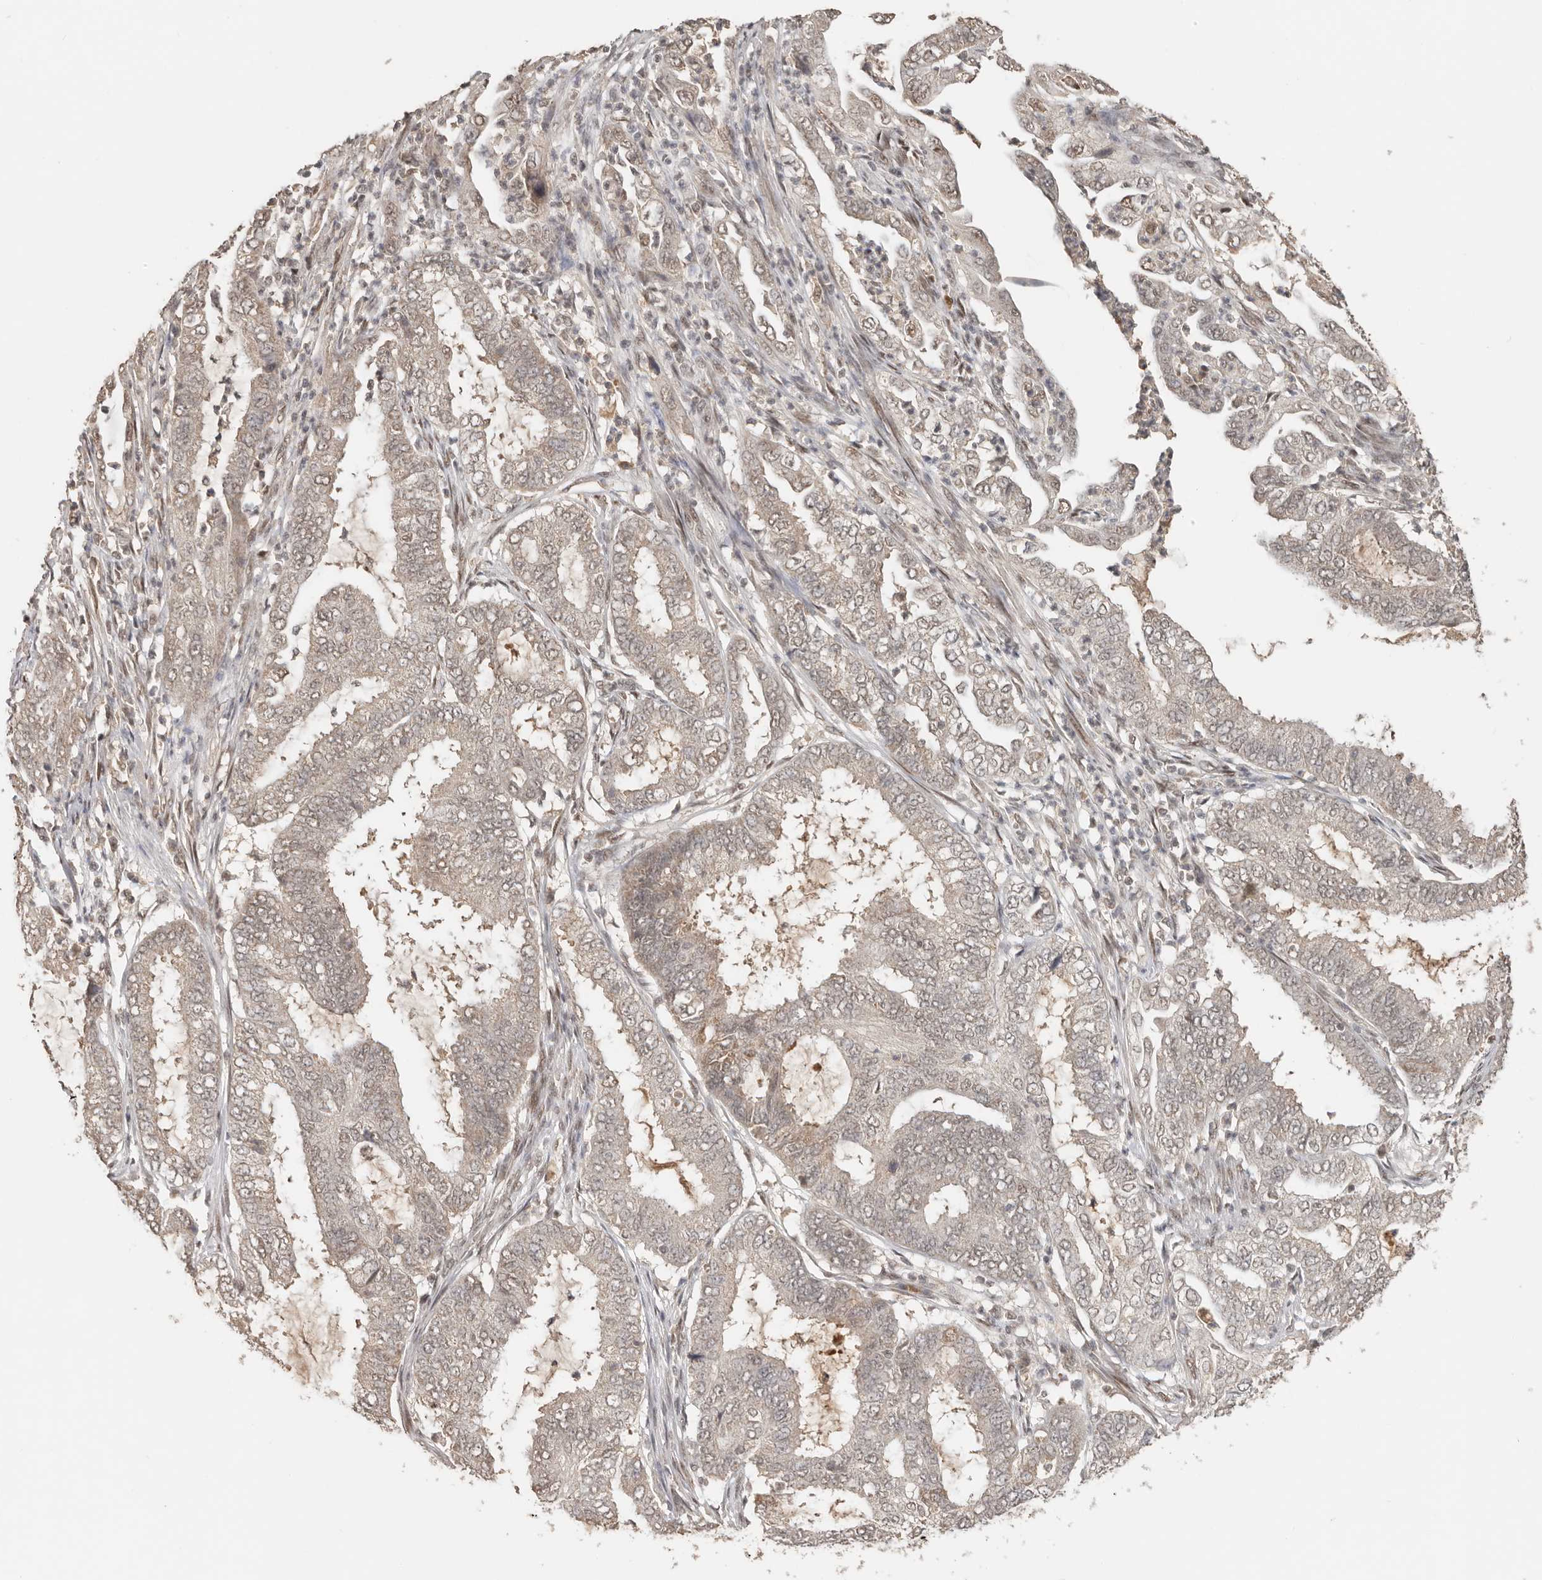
{"staining": {"intensity": "weak", "quantity": "<25%", "location": "cytoplasmic/membranous,nuclear"}, "tissue": "endometrial cancer", "cell_type": "Tumor cells", "image_type": "cancer", "snomed": [{"axis": "morphology", "description": "Adenocarcinoma, NOS"}, {"axis": "topography", "description": "Endometrium"}], "caption": "This is an immunohistochemistry photomicrograph of endometrial adenocarcinoma. There is no staining in tumor cells.", "gene": "SEC14L1", "patient": {"sex": "female", "age": 51}}